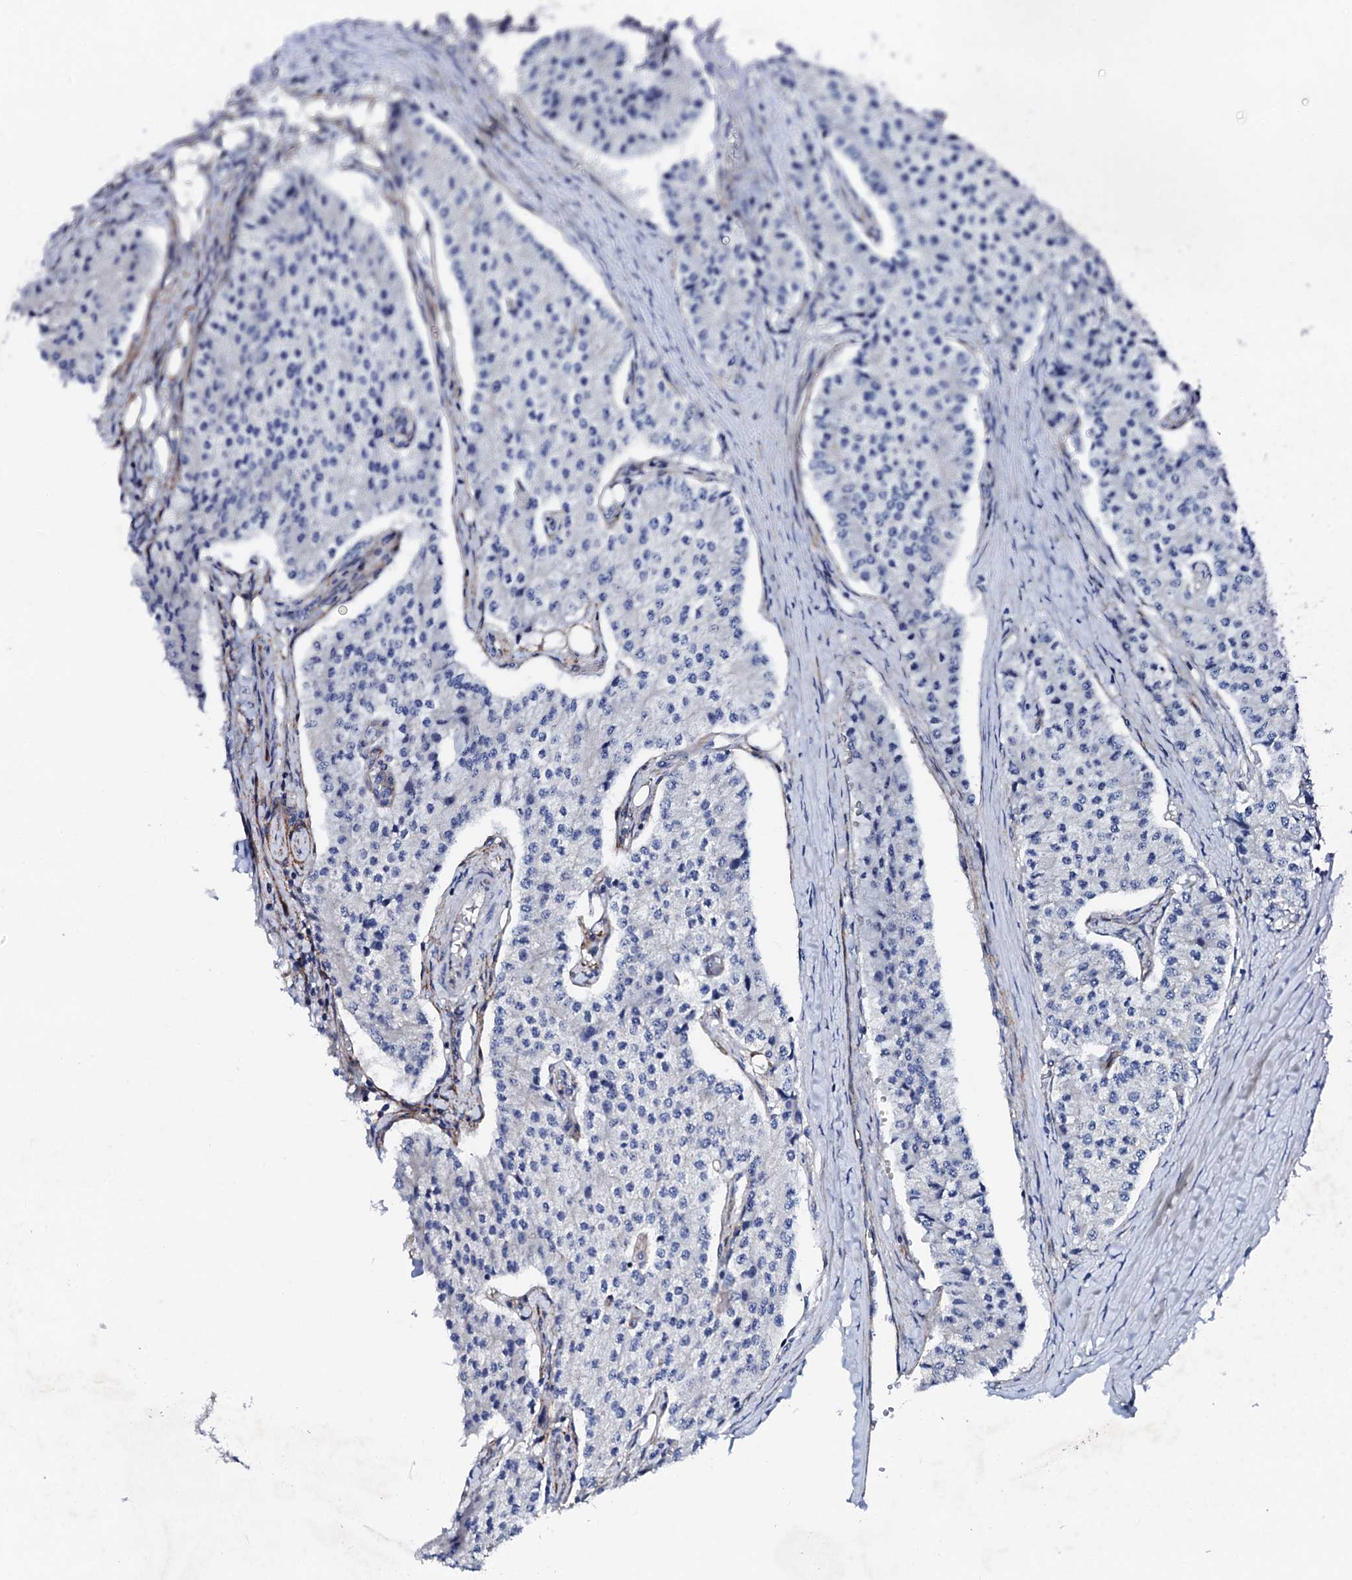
{"staining": {"intensity": "negative", "quantity": "none", "location": "none"}, "tissue": "carcinoid", "cell_type": "Tumor cells", "image_type": "cancer", "snomed": [{"axis": "morphology", "description": "Carcinoid, malignant, NOS"}, {"axis": "topography", "description": "Colon"}], "caption": "A micrograph of malignant carcinoid stained for a protein exhibits no brown staining in tumor cells.", "gene": "TRDN", "patient": {"sex": "female", "age": 52}}